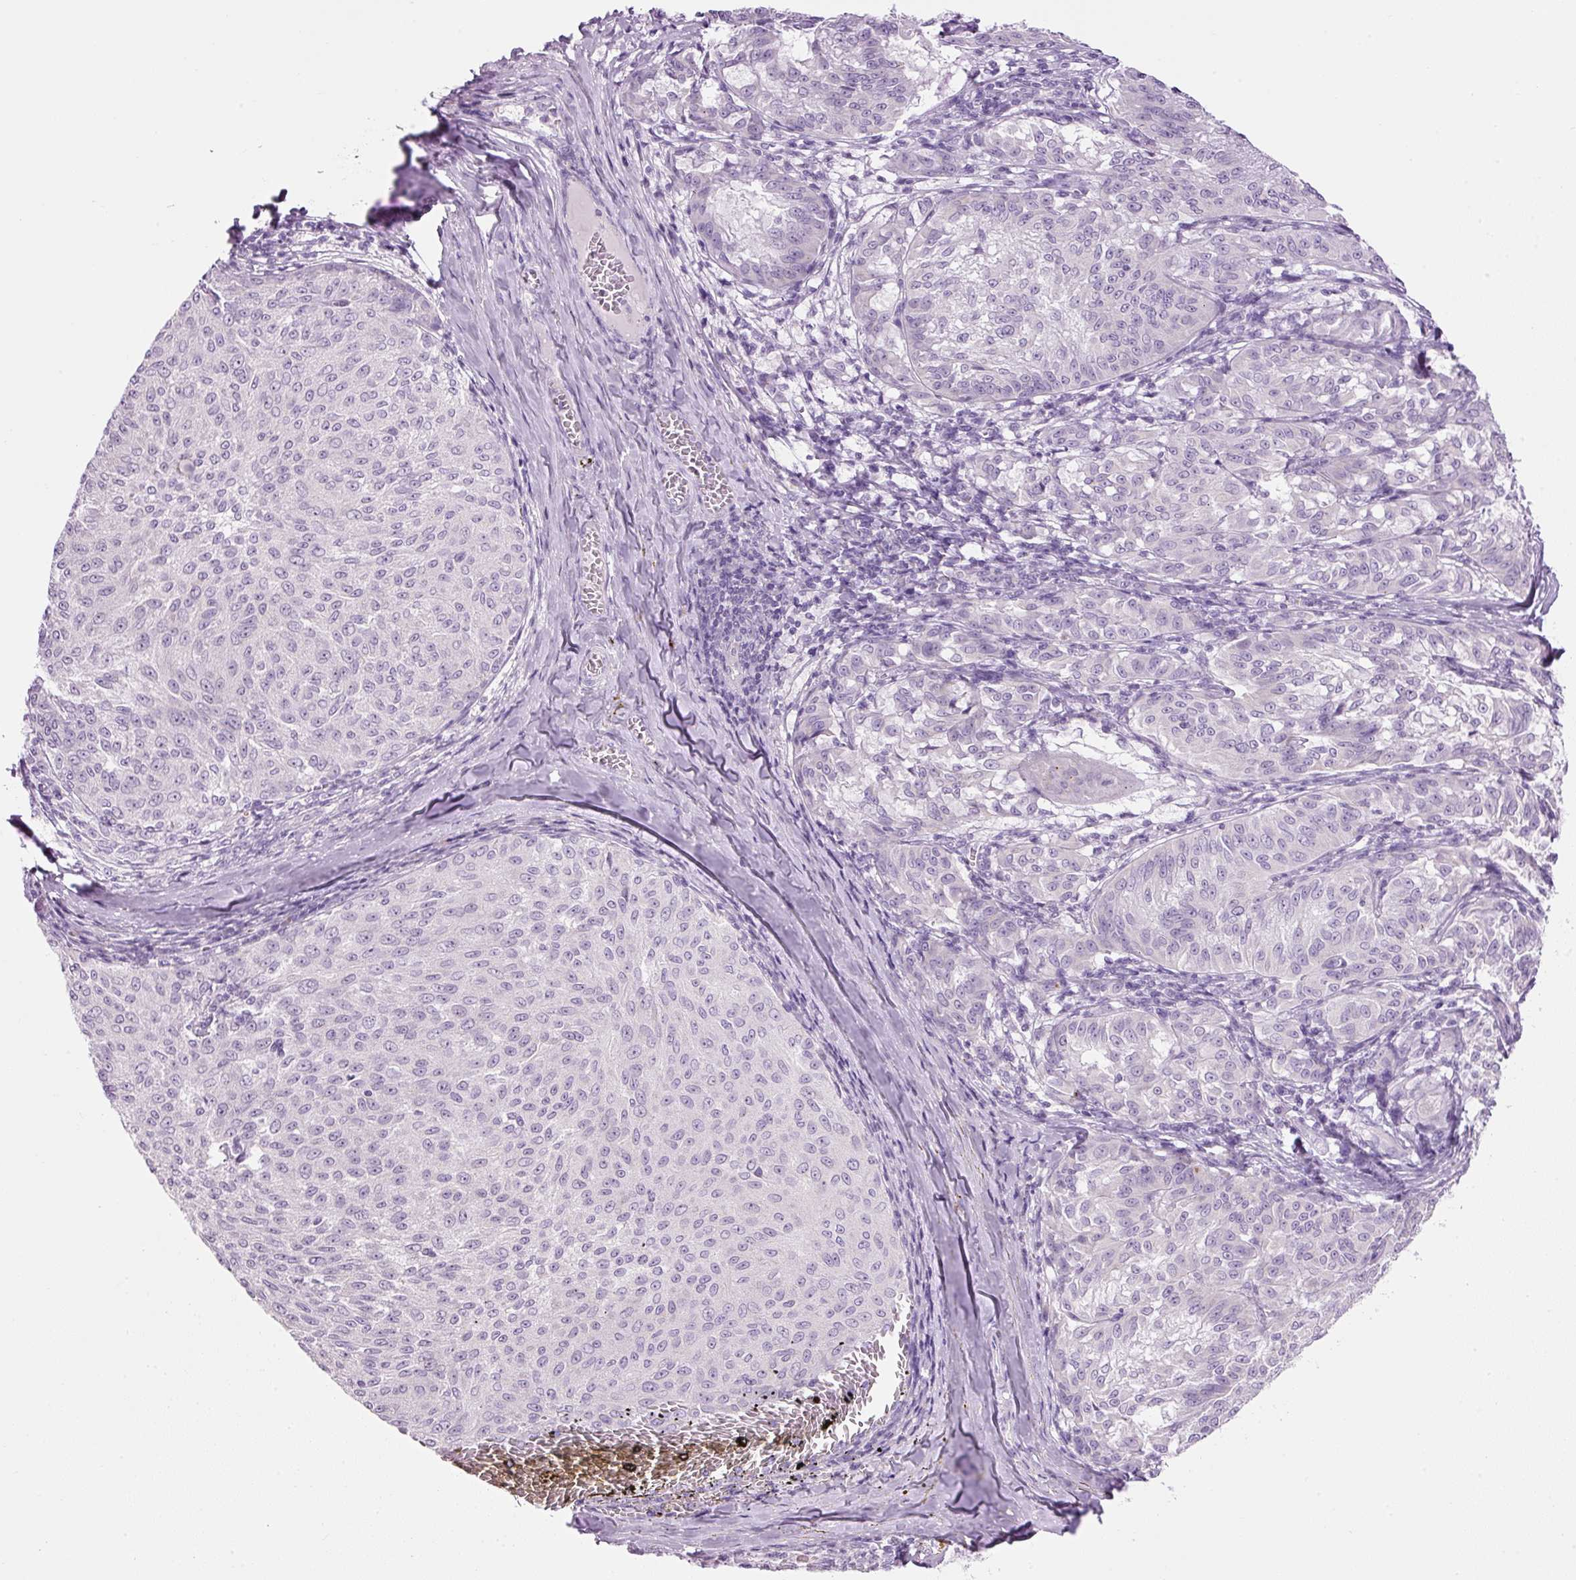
{"staining": {"intensity": "negative", "quantity": "none", "location": "none"}, "tissue": "melanoma", "cell_type": "Tumor cells", "image_type": "cancer", "snomed": [{"axis": "morphology", "description": "Malignant melanoma, NOS"}, {"axis": "topography", "description": "Skin"}], "caption": "Micrograph shows no significant protein staining in tumor cells of malignant melanoma. (Brightfield microscopy of DAB immunohistochemistry (IHC) at high magnification).", "gene": "CARD16", "patient": {"sex": "female", "age": 72}}